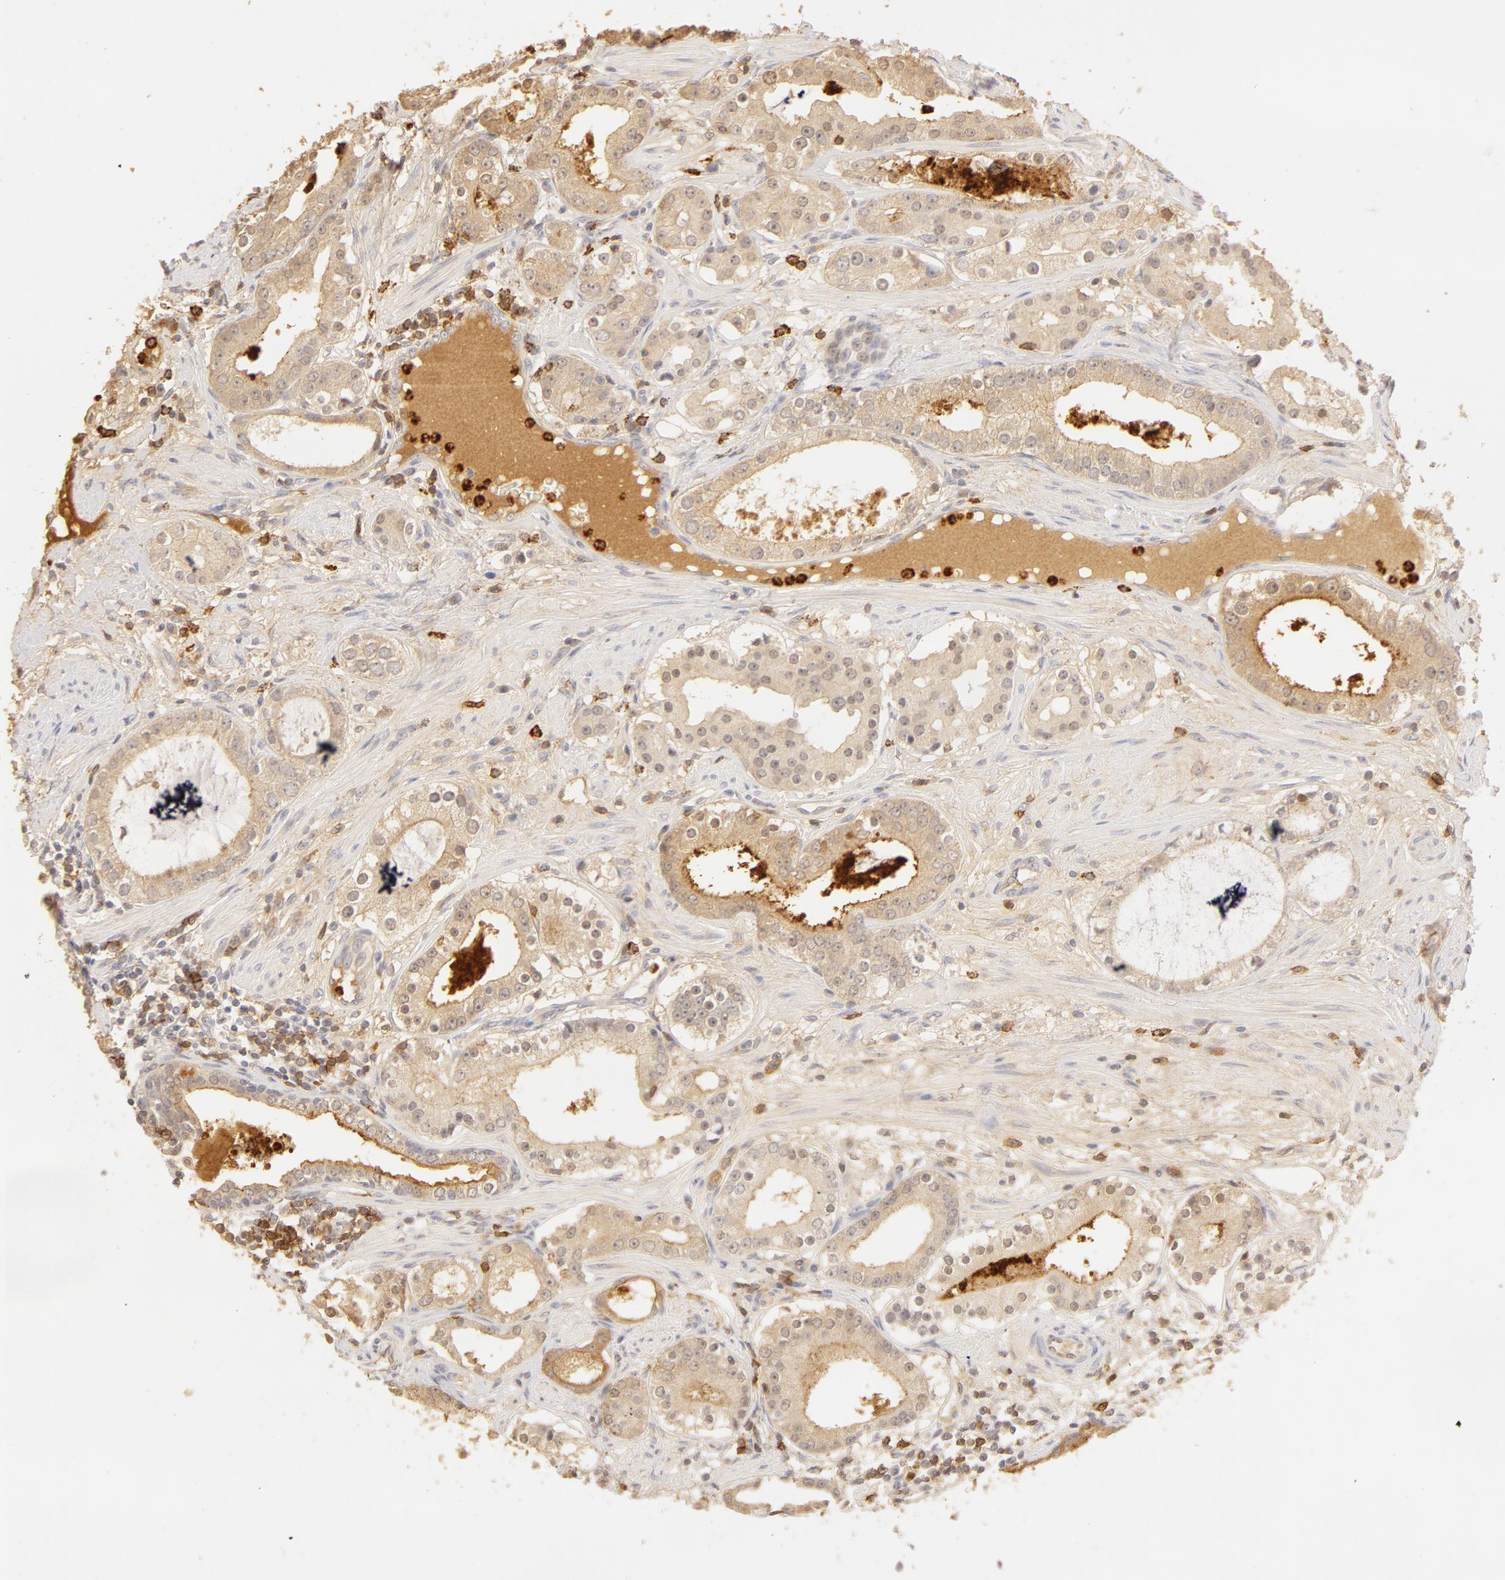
{"staining": {"intensity": "weak", "quantity": "25%-75%", "location": "cytoplasmic/membranous"}, "tissue": "prostate cancer", "cell_type": "Tumor cells", "image_type": "cancer", "snomed": [{"axis": "morphology", "description": "Adenocarcinoma, Medium grade"}, {"axis": "topography", "description": "Prostate"}], "caption": "This photomicrograph reveals immunohistochemistry (IHC) staining of human prostate cancer (medium-grade adenocarcinoma), with low weak cytoplasmic/membranous positivity in about 25%-75% of tumor cells.", "gene": "C1R", "patient": {"sex": "male", "age": 73}}